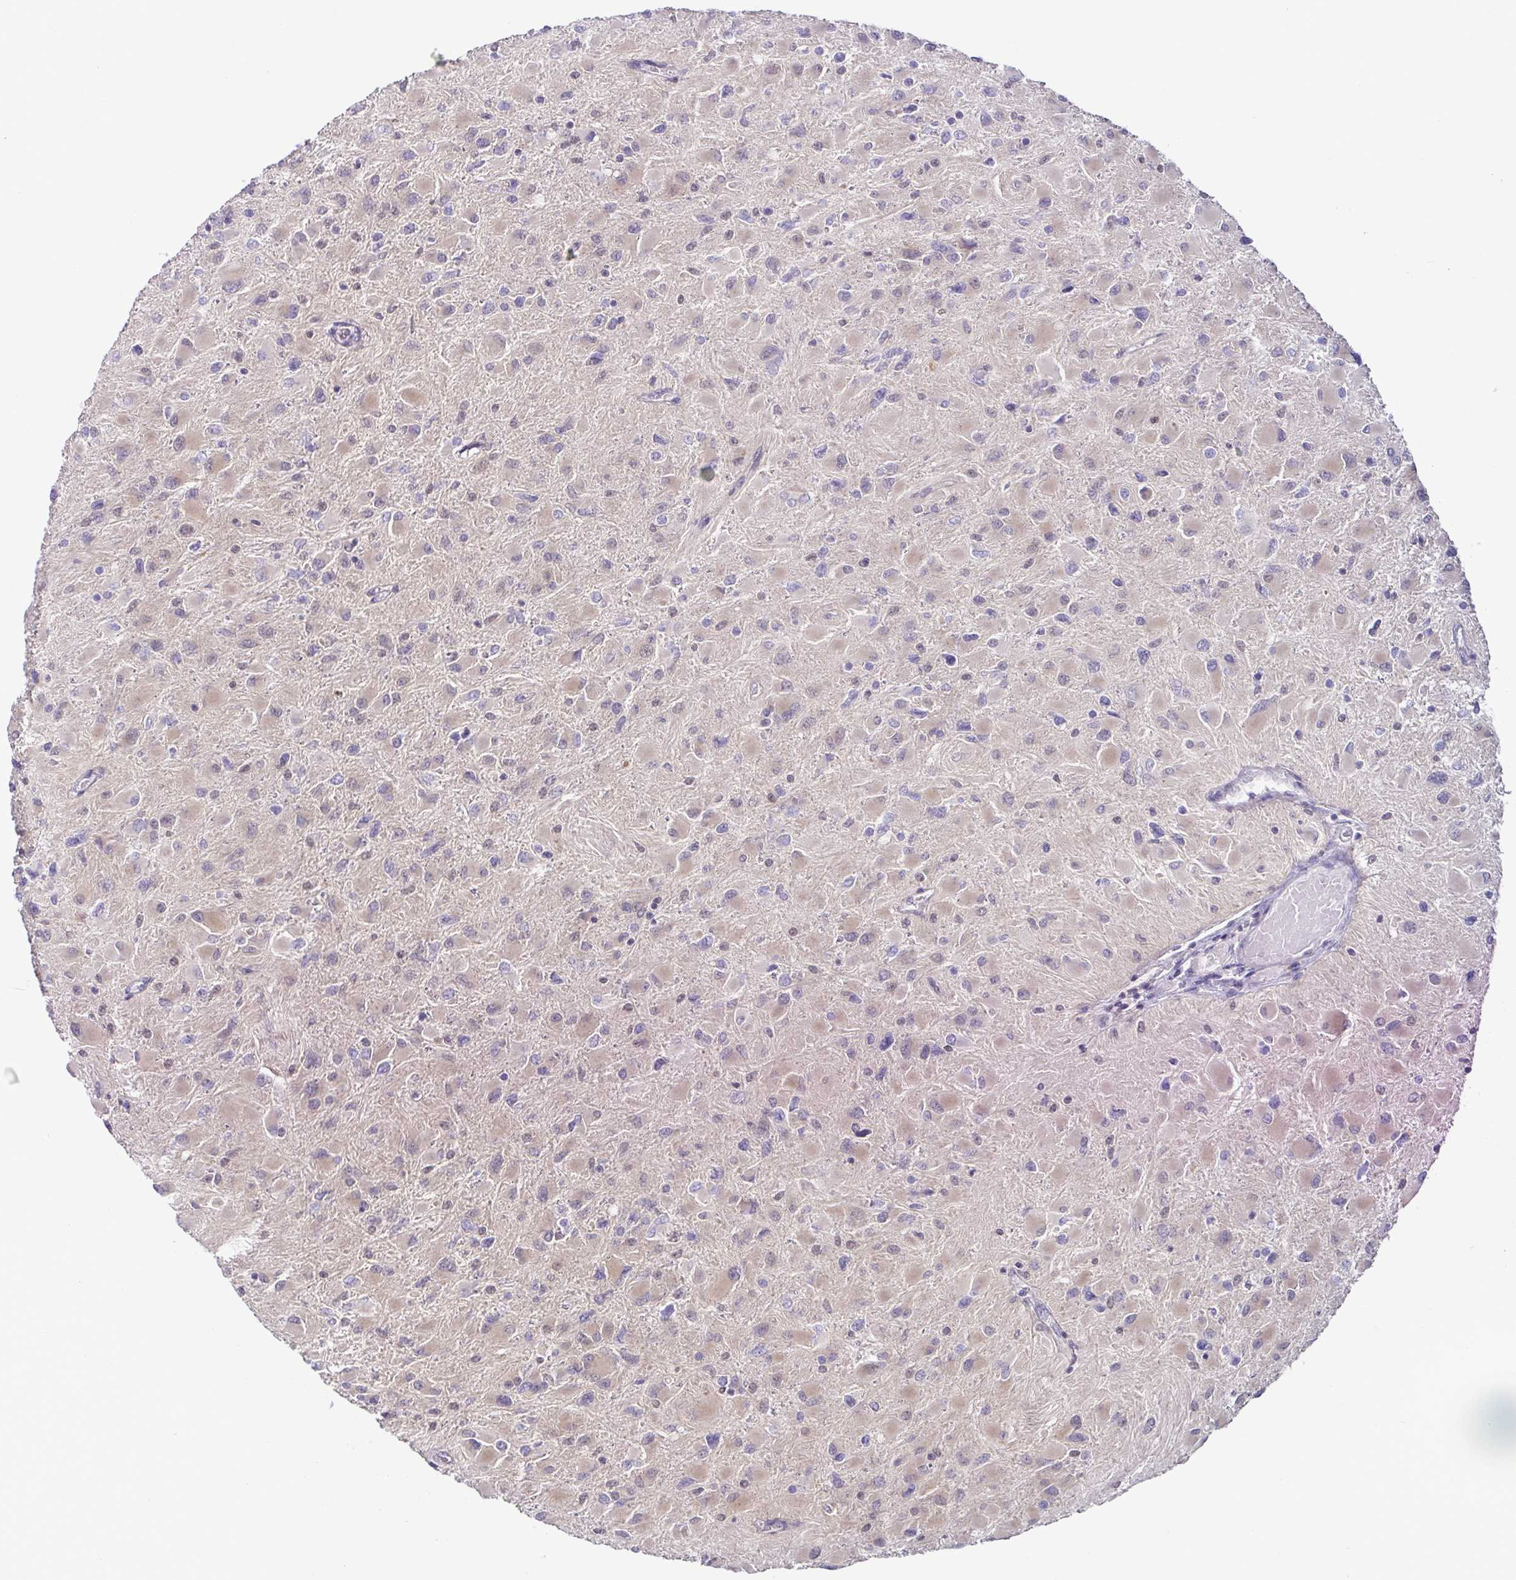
{"staining": {"intensity": "negative", "quantity": "none", "location": "none"}, "tissue": "glioma", "cell_type": "Tumor cells", "image_type": "cancer", "snomed": [{"axis": "morphology", "description": "Glioma, malignant, High grade"}, {"axis": "topography", "description": "Cerebral cortex"}], "caption": "High magnification brightfield microscopy of glioma stained with DAB (3,3'-diaminobenzidine) (brown) and counterstained with hematoxylin (blue): tumor cells show no significant staining.", "gene": "UBE2Q1", "patient": {"sex": "female", "age": 36}}